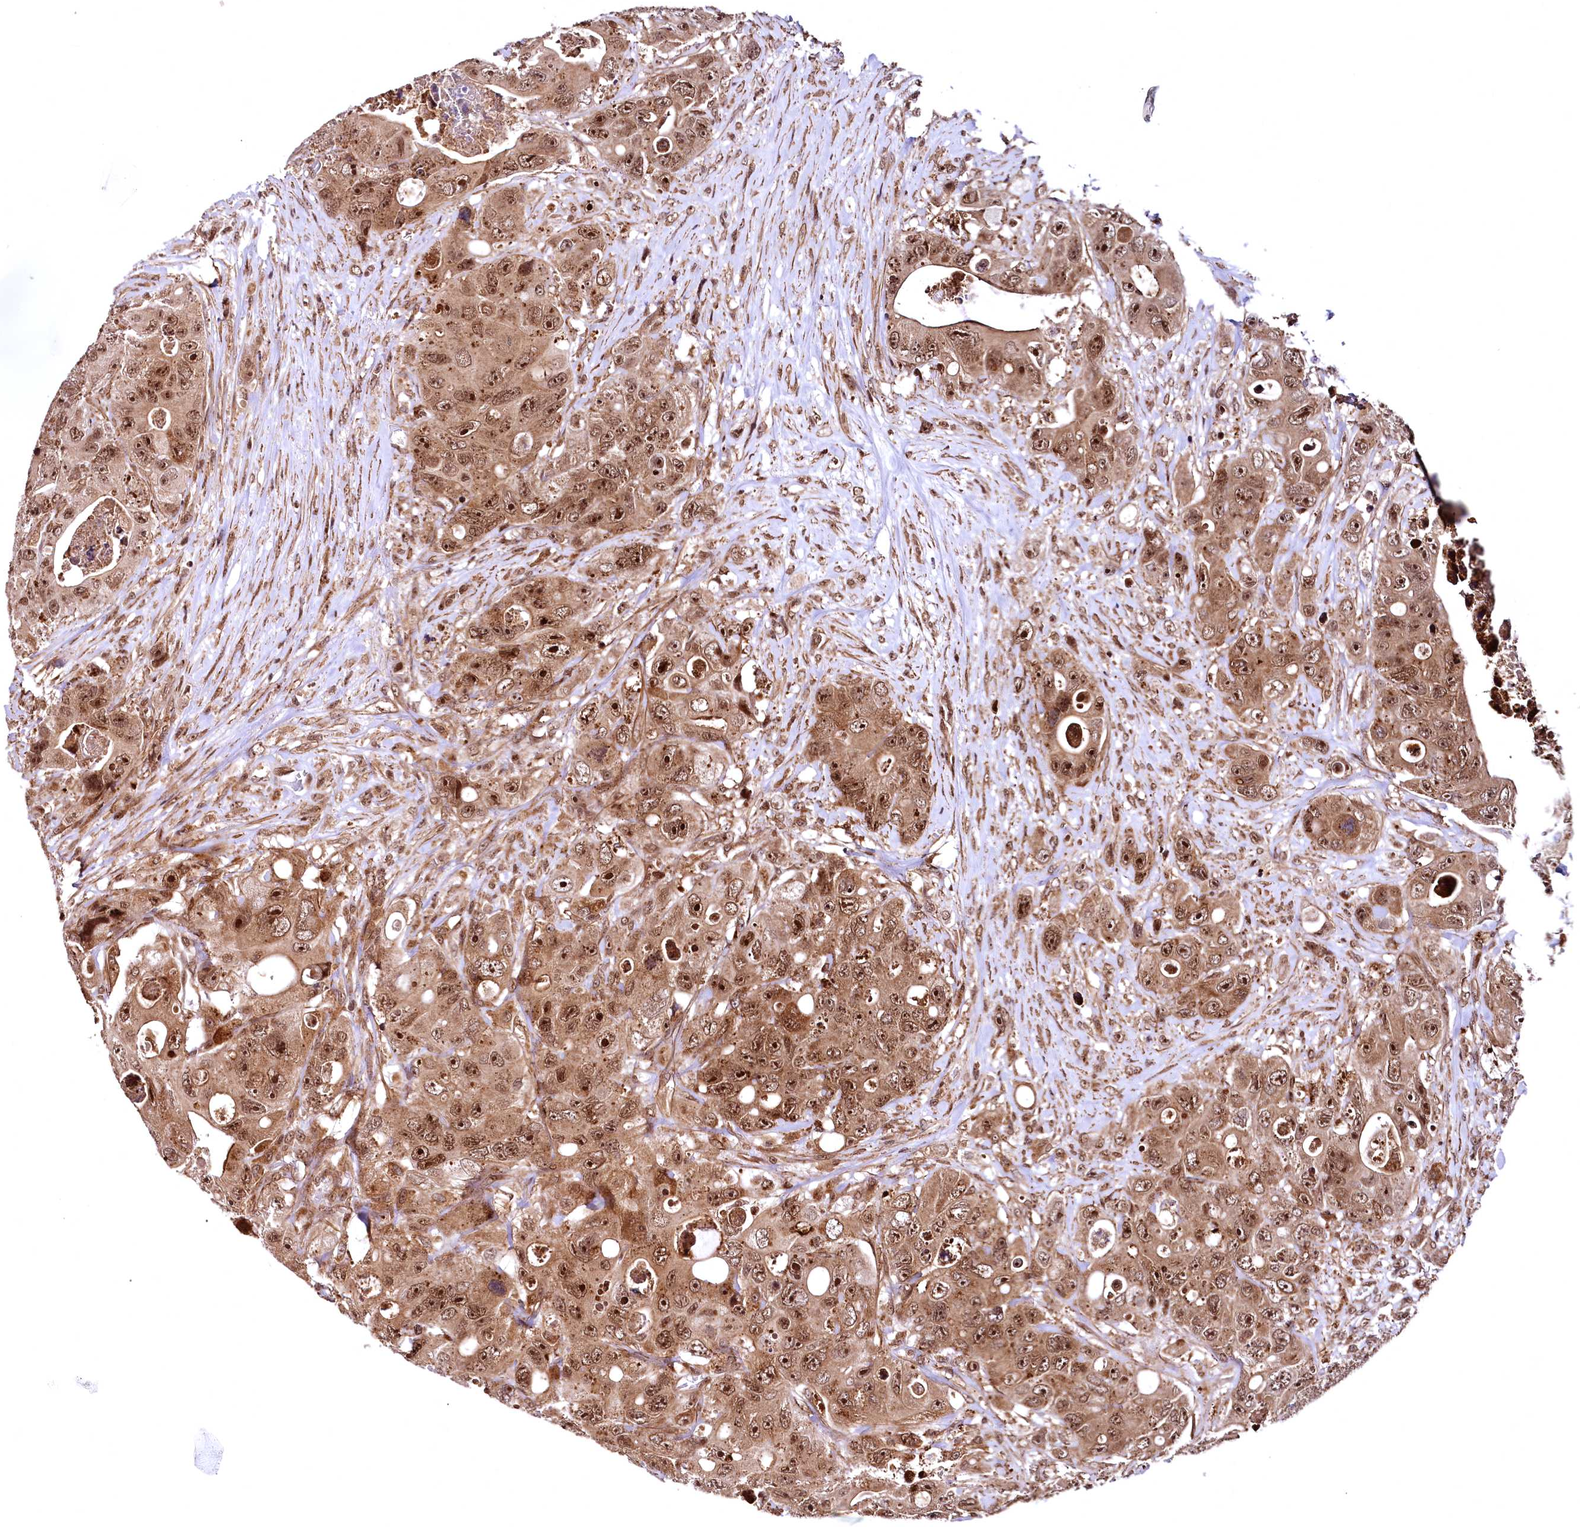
{"staining": {"intensity": "strong", "quantity": ">75%", "location": "cytoplasmic/membranous,nuclear"}, "tissue": "colorectal cancer", "cell_type": "Tumor cells", "image_type": "cancer", "snomed": [{"axis": "morphology", "description": "Adenocarcinoma, NOS"}, {"axis": "topography", "description": "Colon"}], "caption": "Strong cytoplasmic/membranous and nuclear expression for a protein is seen in about >75% of tumor cells of colorectal cancer (adenocarcinoma) using immunohistochemistry (IHC).", "gene": "PDS5B", "patient": {"sex": "female", "age": 46}}